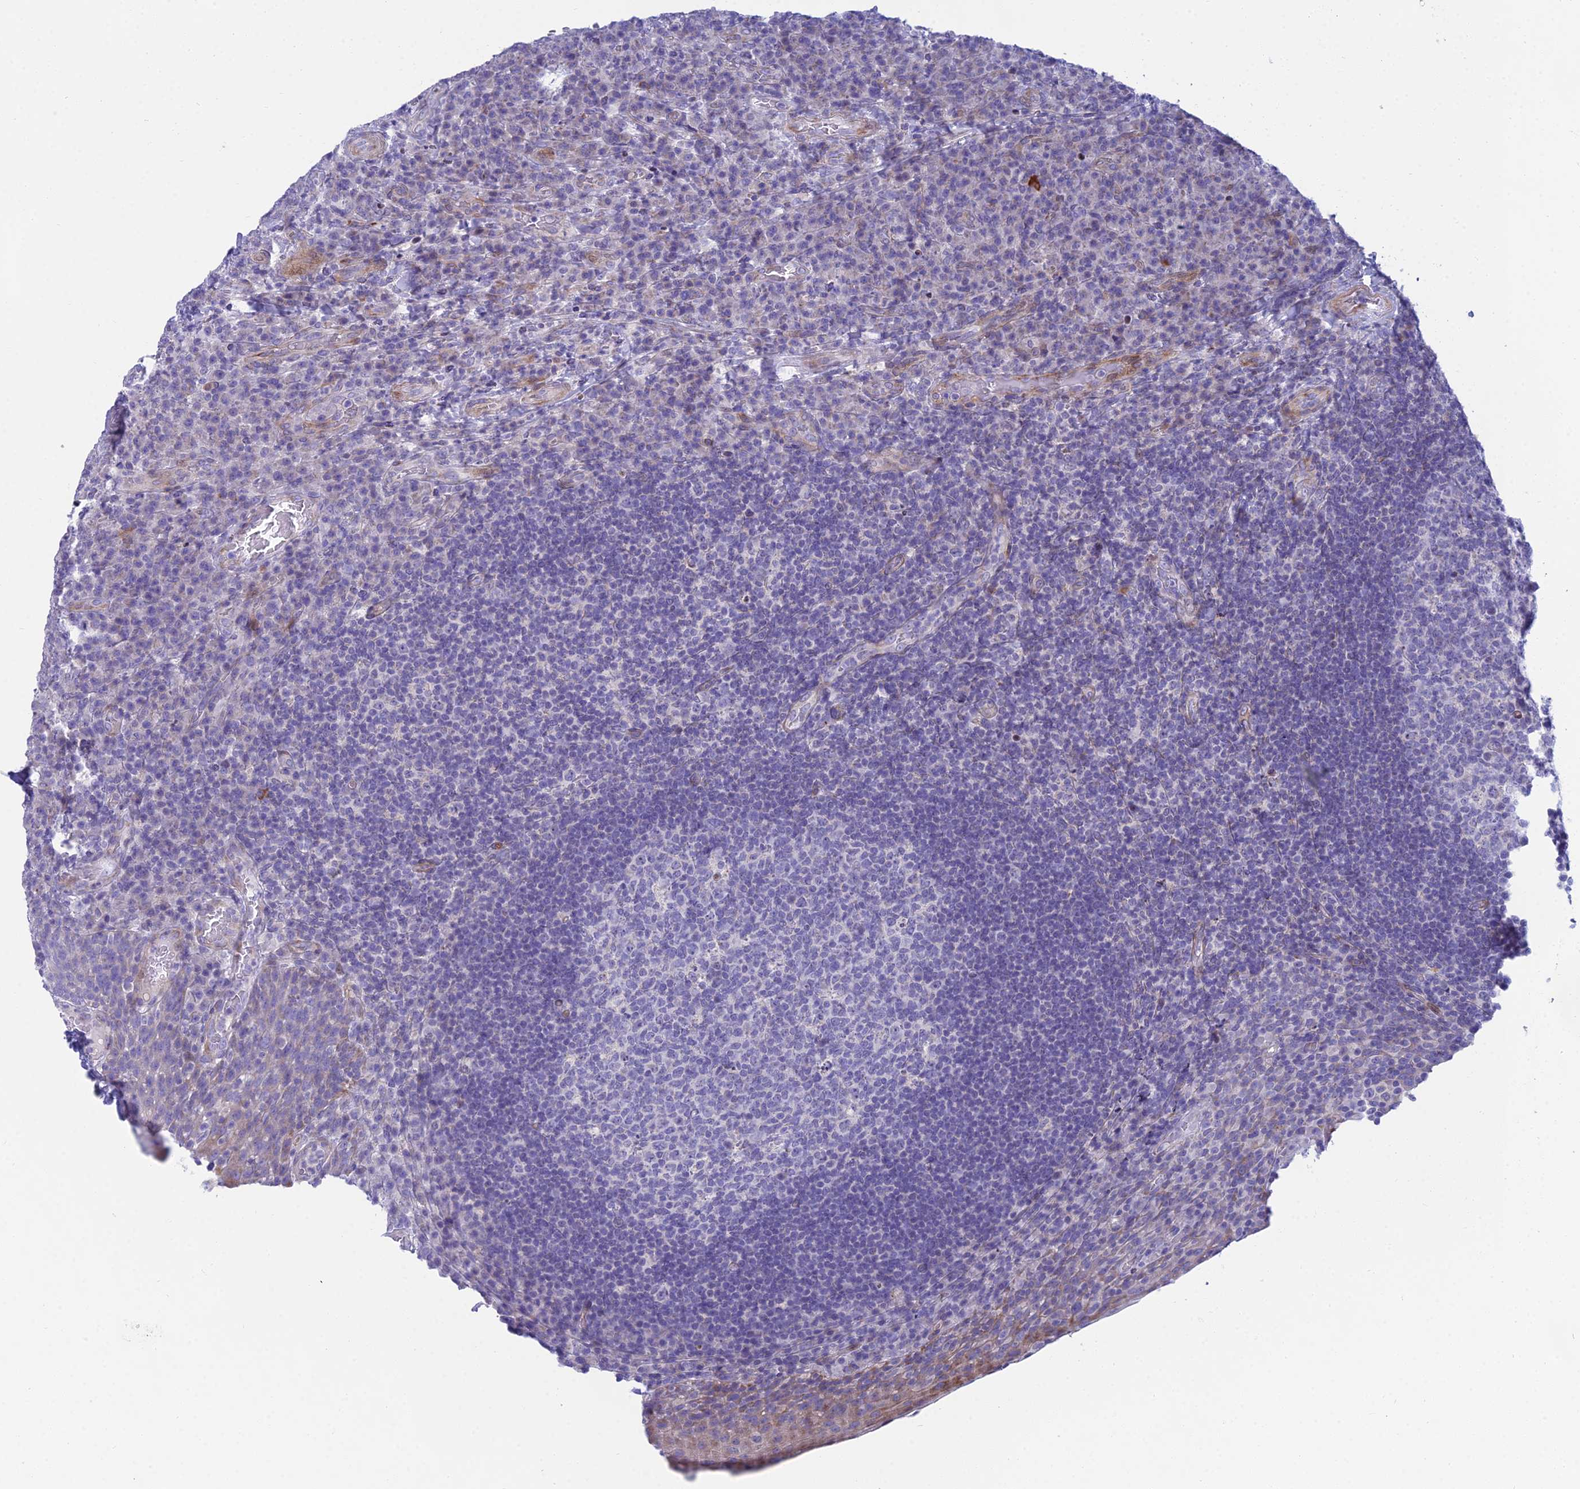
{"staining": {"intensity": "negative", "quantity": "none", "location": "none"}, "tissue": "tonsil", "cell_type": "Germinal center cells", "image_type": "normal", "snomed": [{"axis": "morphology", "description": "Normal tissue, NOS"}, {"axis": "topography", "description": "Tonsil"}], "caption": "Immunohistochemical staining of benign human tonsil exhibits no significant expression in germinal center cells.", "gene": "PRR13", "patient": {"sex": "male", "age": 17}}